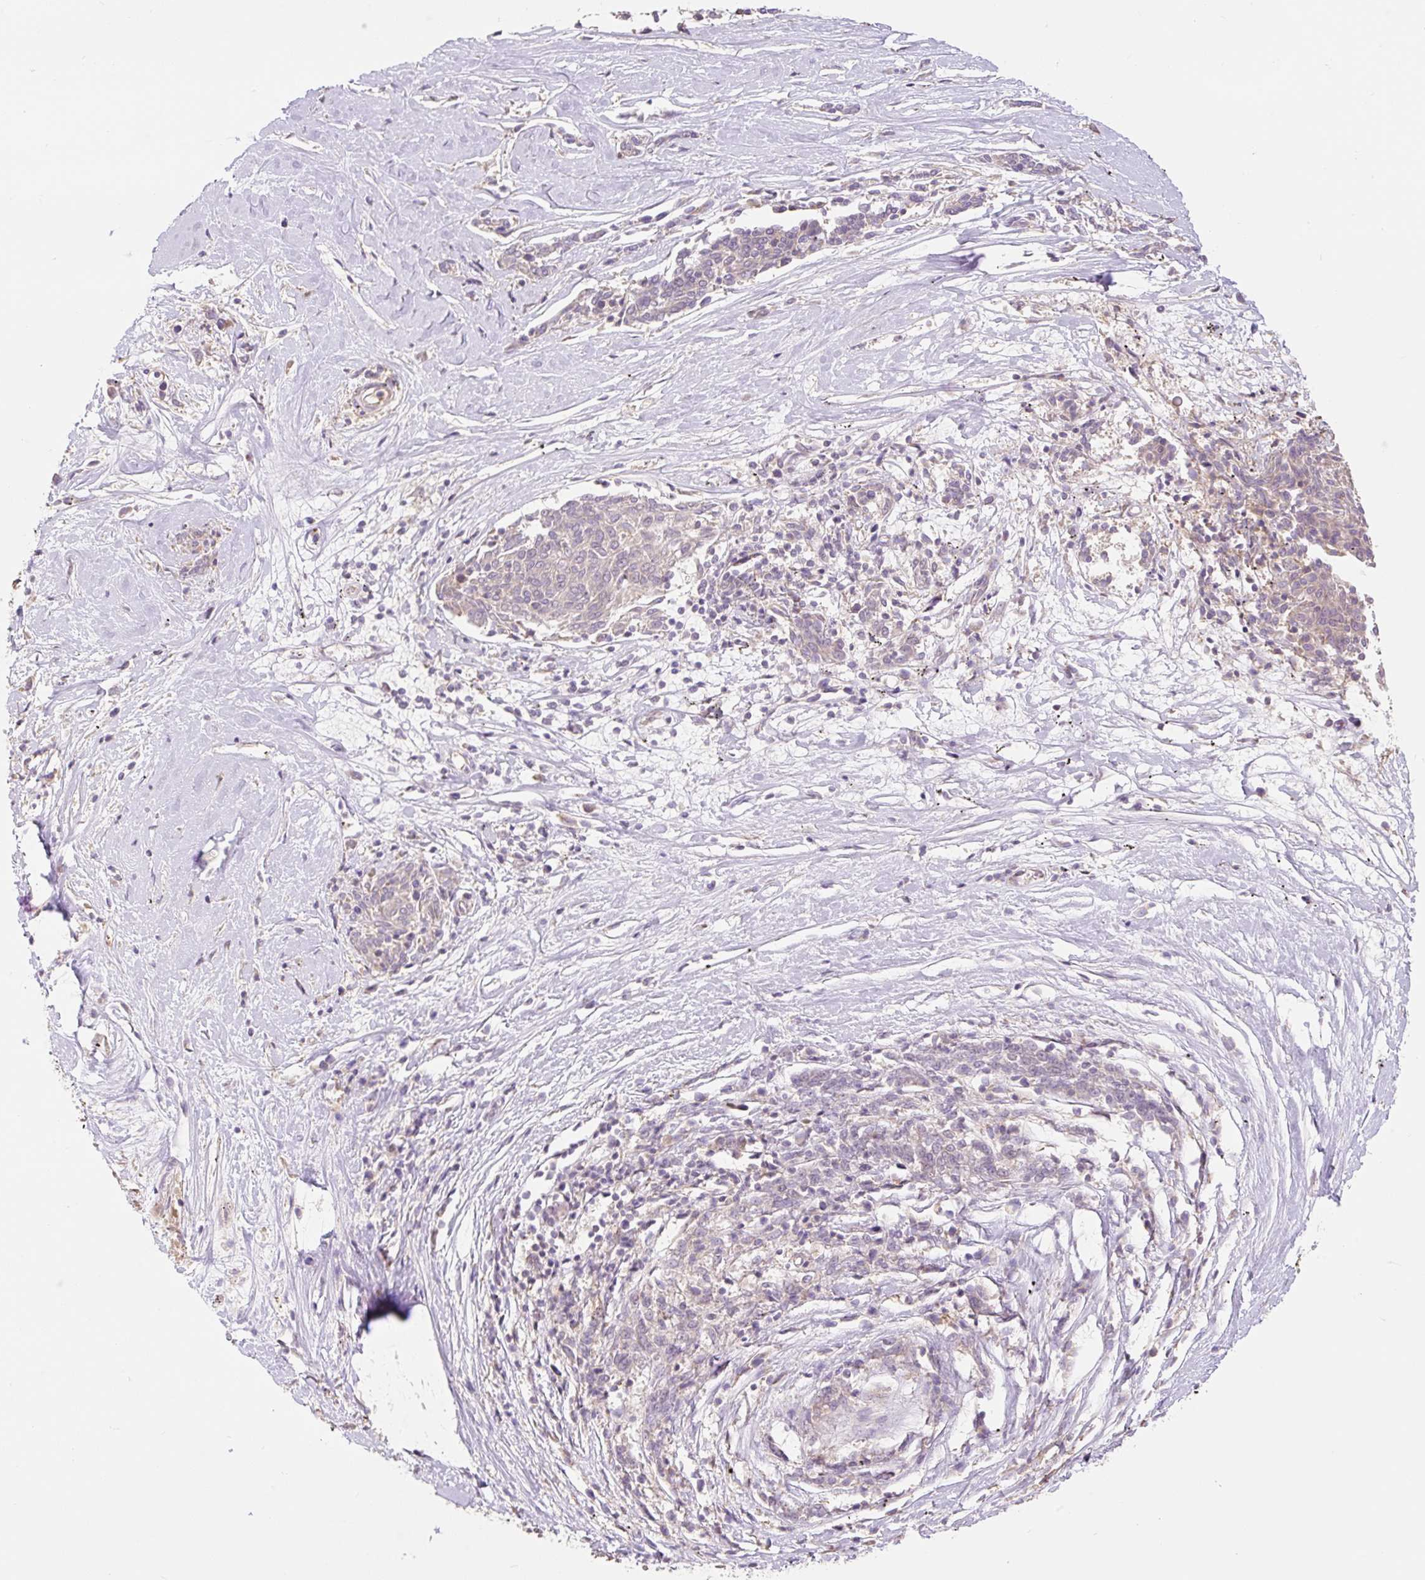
{"staining": {"intensity": "negative", "quantity": "none", "location": "none"}, "tissue": "melanoma", "cell_type": "Tumor cells", "image_type": "cancer", "snomed": [{"axis": "morphology", "description": "Malignant melanoma, NOS"}, {"axis": "topography", "description": "Skin"}], "caption": "A micrograph of human melanoma is negative for staining in tumor cells.", "gene": "EMC10", "patient": {"sex": "female", "age": 72}}